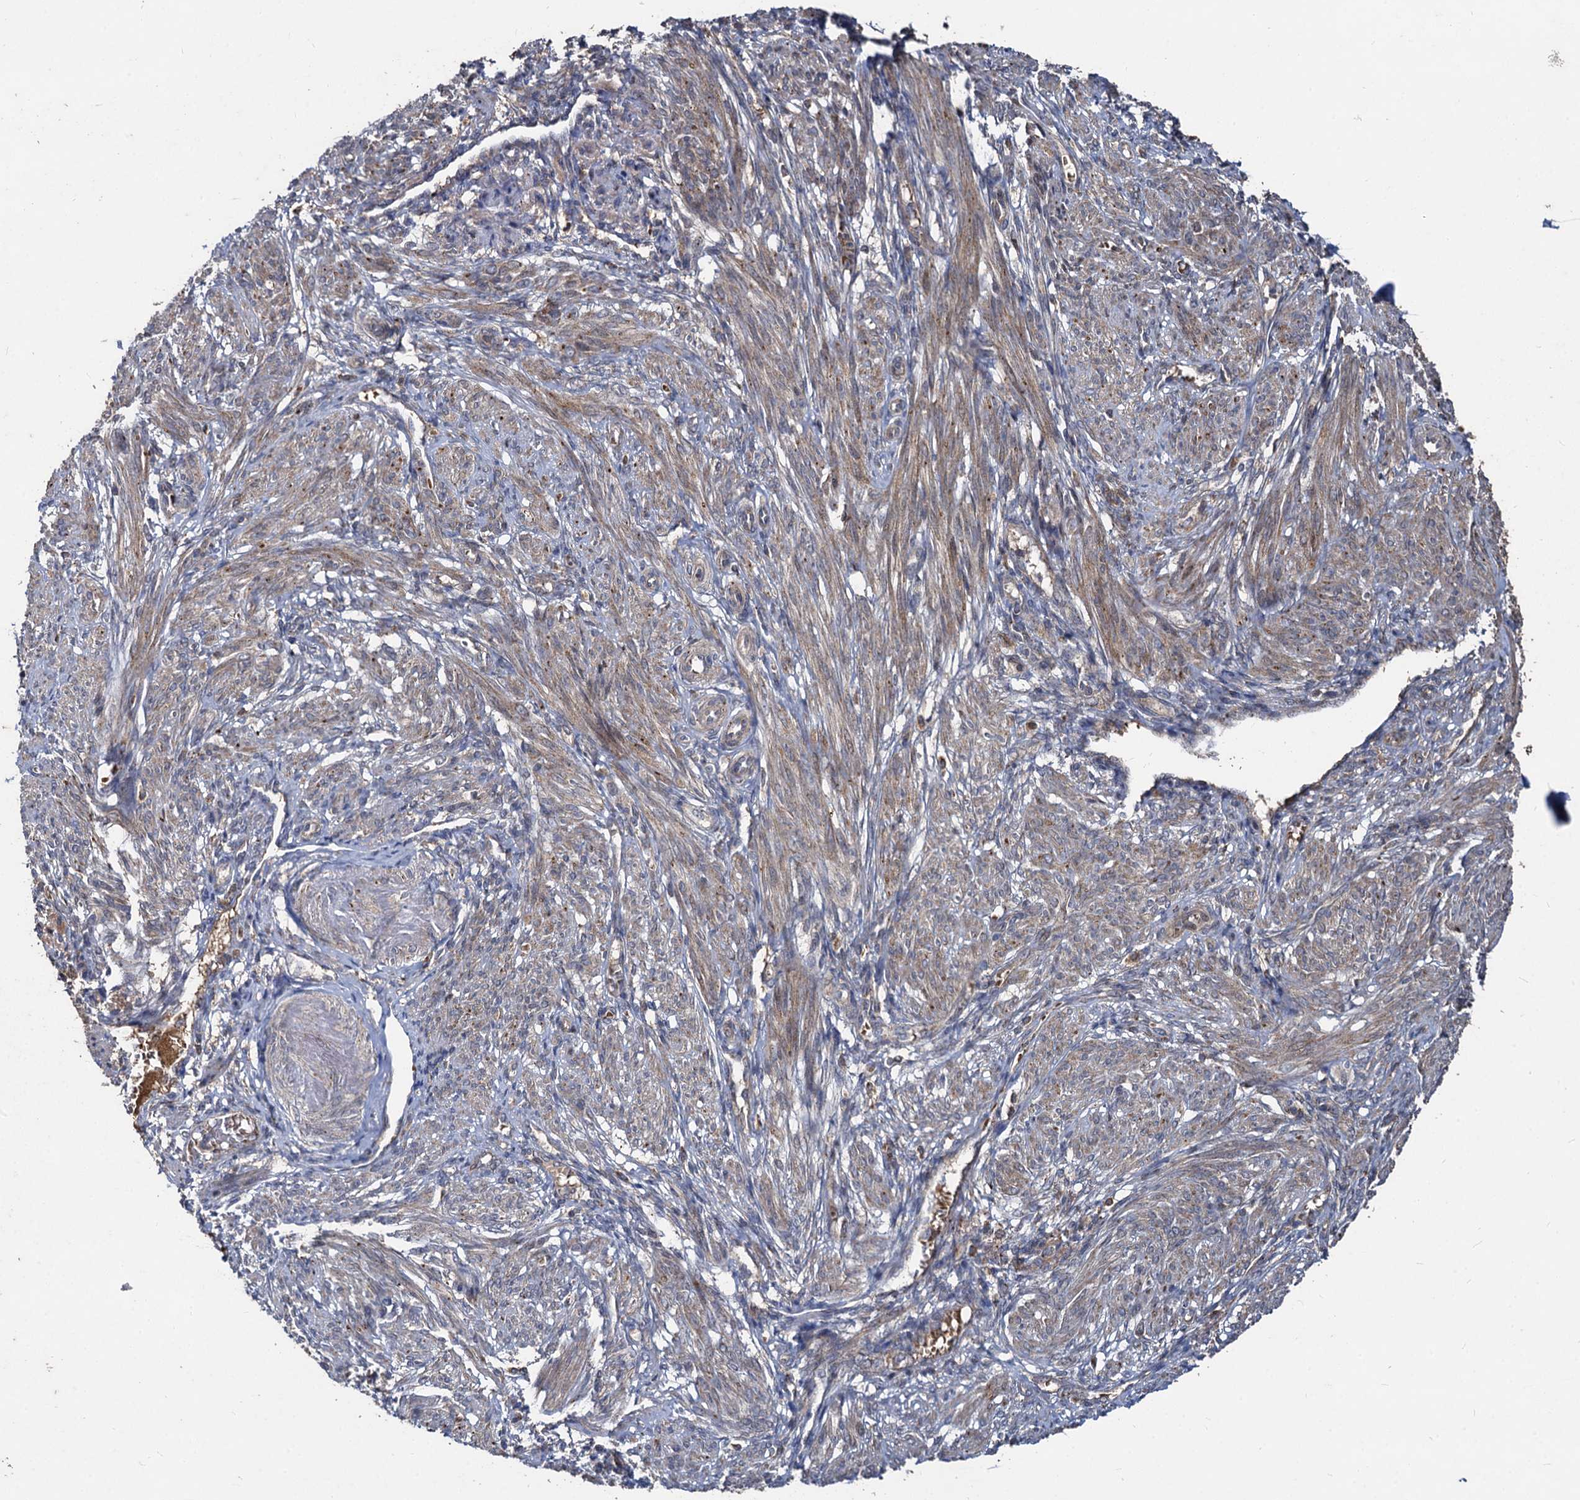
{"staining": {"intensity": "moderate", "quantity": "25%-75%", "location": "cytoplasmic/membranous"}, "tissue": "smooth muscle", "cell_type": "Smooth muscle cells", "image_type": "normal", "snomed": [{"axis": "morphology", "description": "Normal tissue, NOS"}, {"axis": "topography", "description": "Smooth muscle"}], "caption": "The immunohistochemical stain labels moderate cytoplasmic/membranous positivity in smooth muscle cells of unremarkable smooth muscle.", "gene": "BCL2L2", "patient": {"sex": "female", "age": 39}}